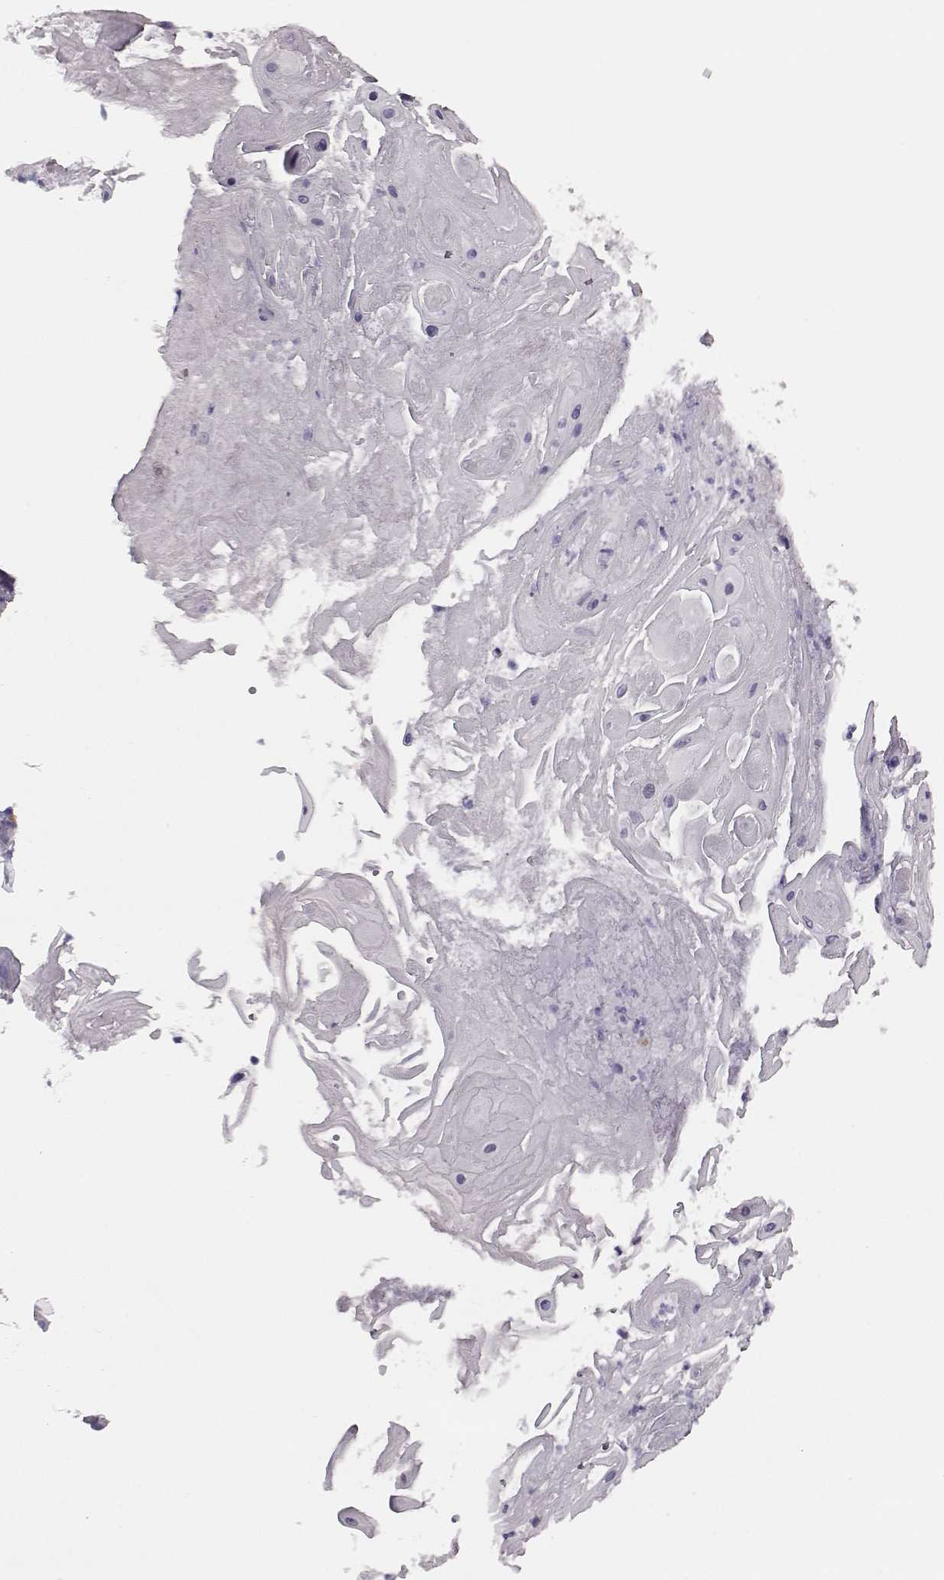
{"staining": {"intensity": "negative", "quantity": "none", "location": "none"}, "tissue": "skin cancer", "cell_type": "Tumor cells", "image_type": "cancer", "snomed": [{"axis": "morphology", "description": "Squamous cell carcinoma, NOS"}, {"axis": "topography", "description": "Skin"}], "caption": "The micrograph shows no significant expression in tumor cells of skin cancer (squamous cell carcinoma).", "gene": "SNTG1", "patient": {"sex": "male", "age": 62}}